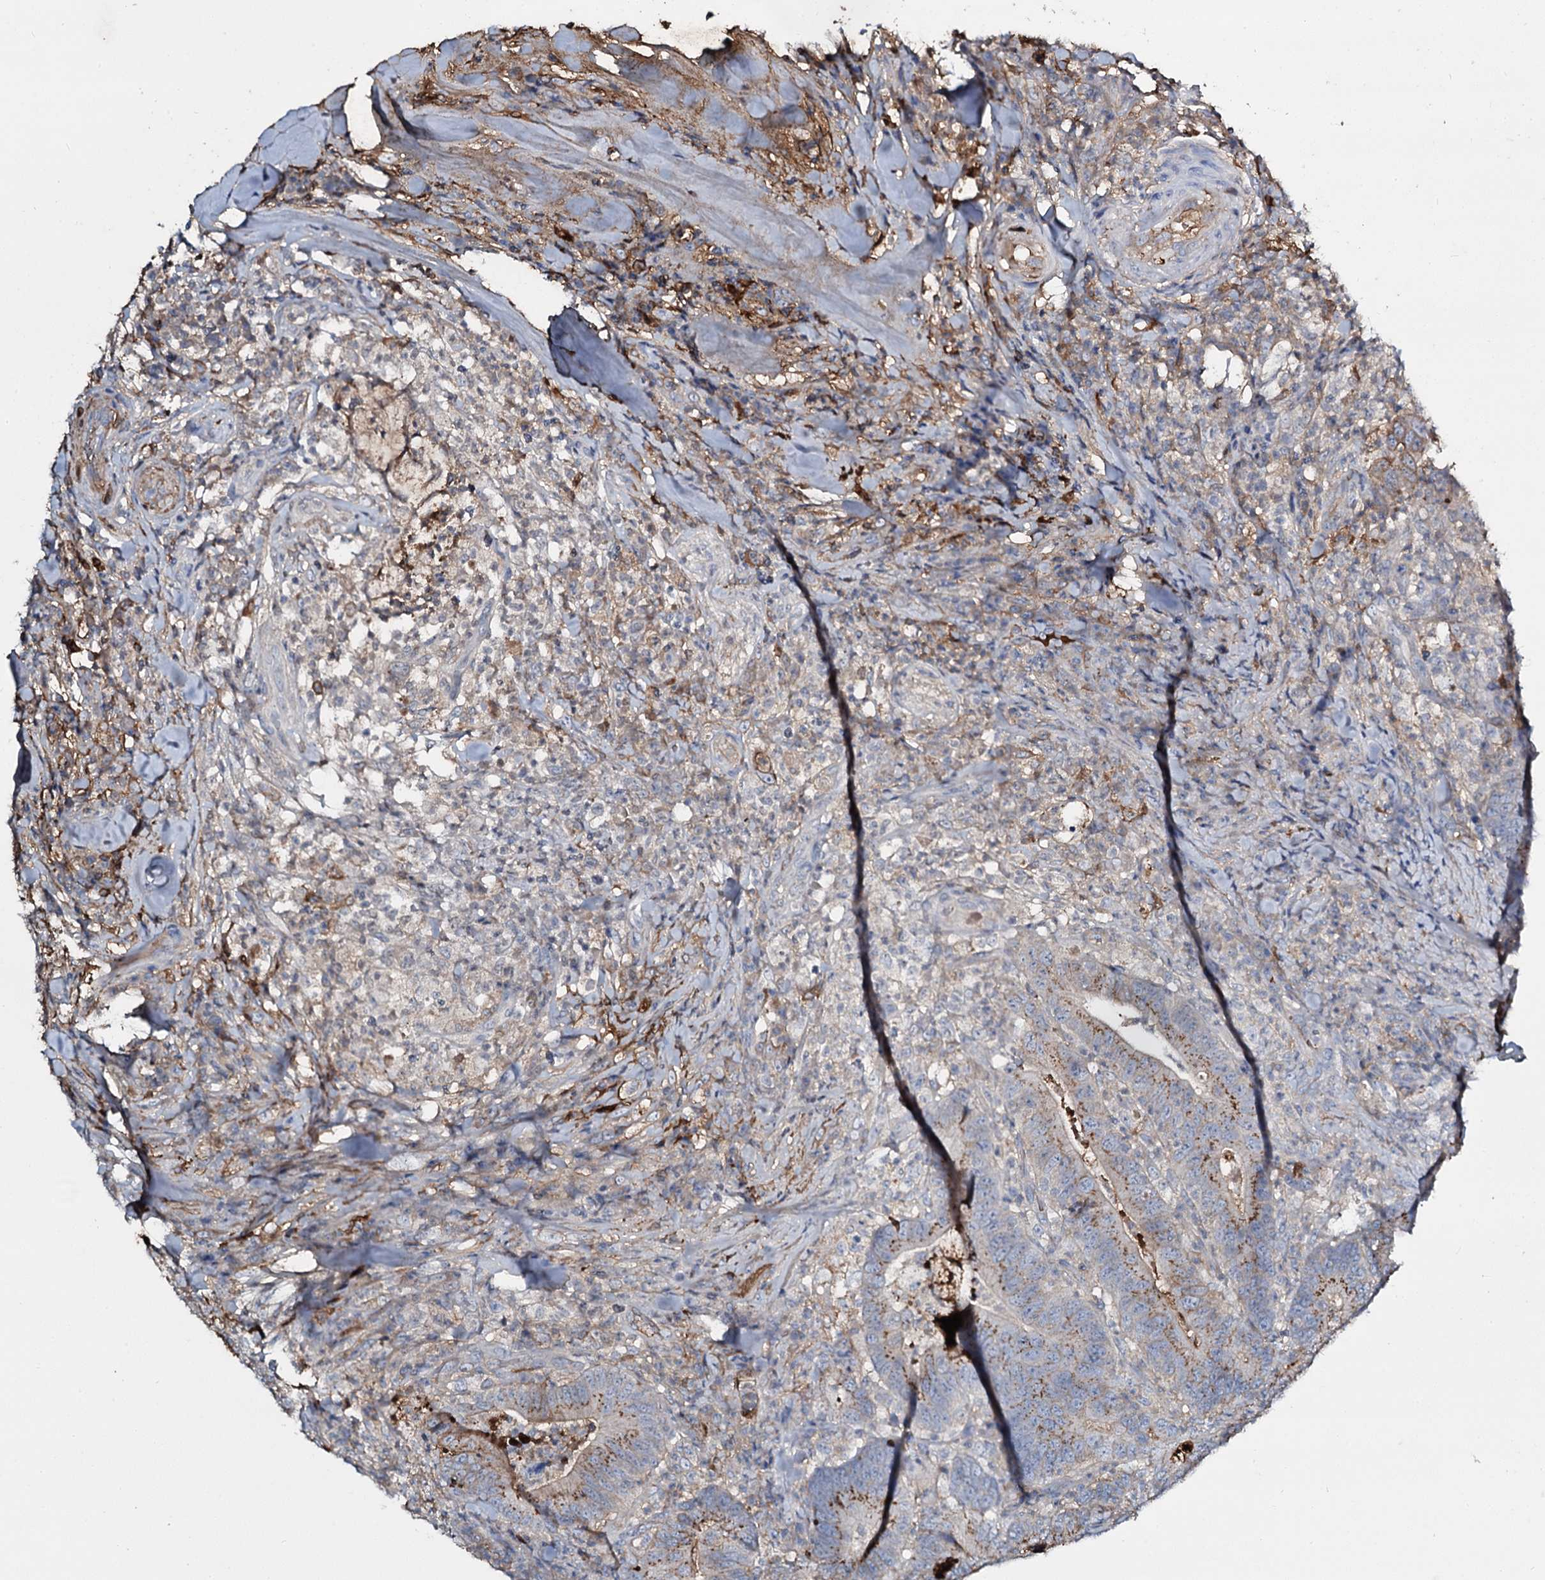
{"staining": {"intensity": "moderate", "quantity": ">75%", "location": "cytoplasmic/membranous"}, "tissue": "colorectal cancer", "cell_type": "Tumor cells", "image_type": "cancer", "snomed": [{"axis": "morphology", "description": "Adenocarcinoma, NOS"}, {"axis": "topography", "description": "Colon"}], "caption": "Protein analysis of colorectal adenocarcinoma tissue demonstrates moderate cytoplasmic/membranous positivity in about >75% of tumor cells.", "gene": "EDN1", "patient": {"sex": "female", "age": 66}}